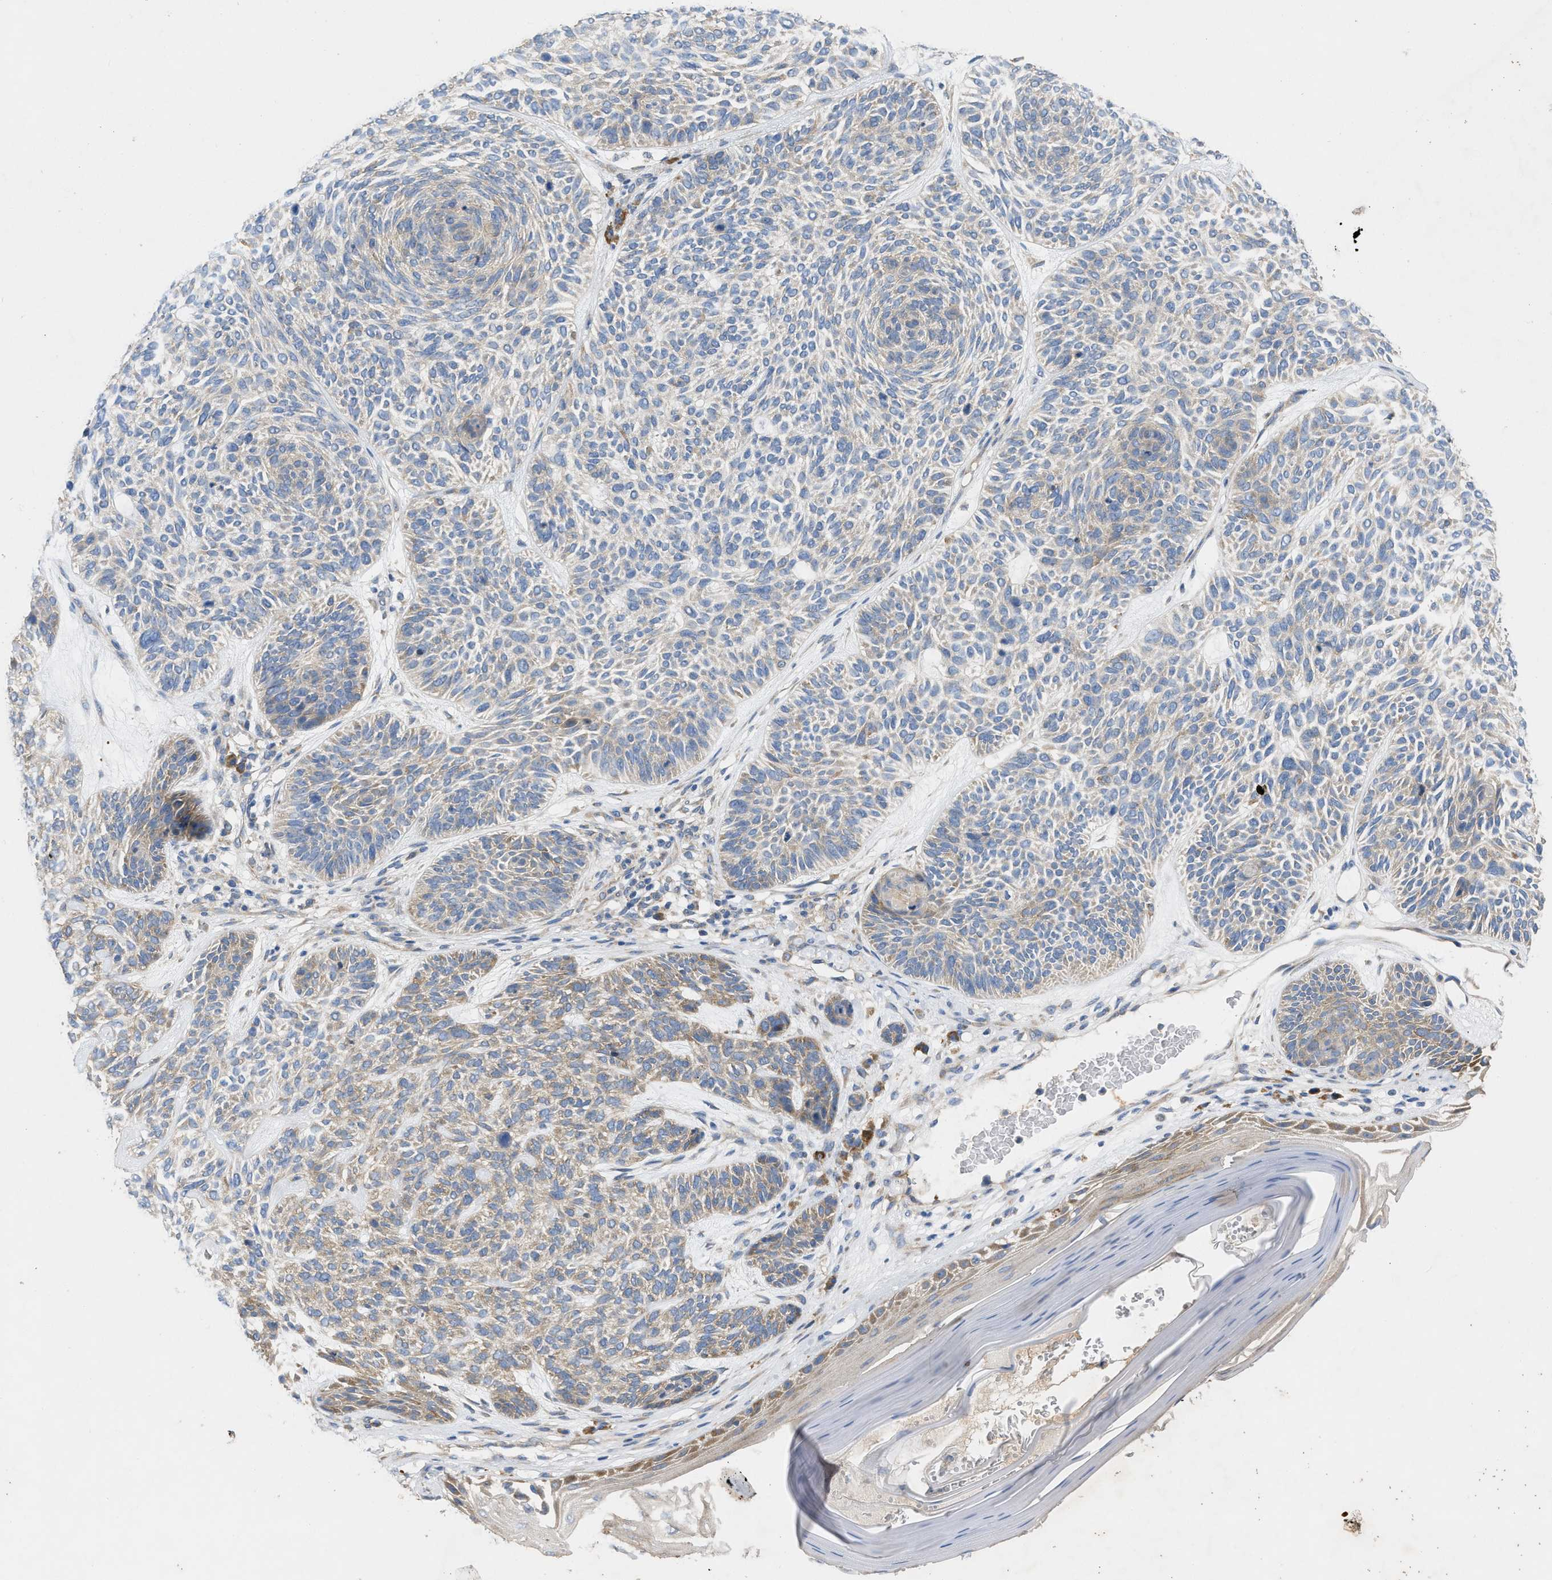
{"staining": {"intensity": "moderate", "quantity": ">75%", "location": "cytoplasmic/membranous"}, "tissue": "skin cancer", "cell_type": "Tumor cells", "image_type": "cancer", "snomed": [{"axis": "morphology", "description": "Basal cell carcinoma"}, {"axis": "topography", "description": "Skin"}], "caption": "Human skin basal cell carcinoma stained for a protein (brown) shows moderate cytoplasmic/membranous positive positivity in about >75% of tumor cells.", "gene": "TMEM131", "patient": {"sex": "male", "age": 55}}